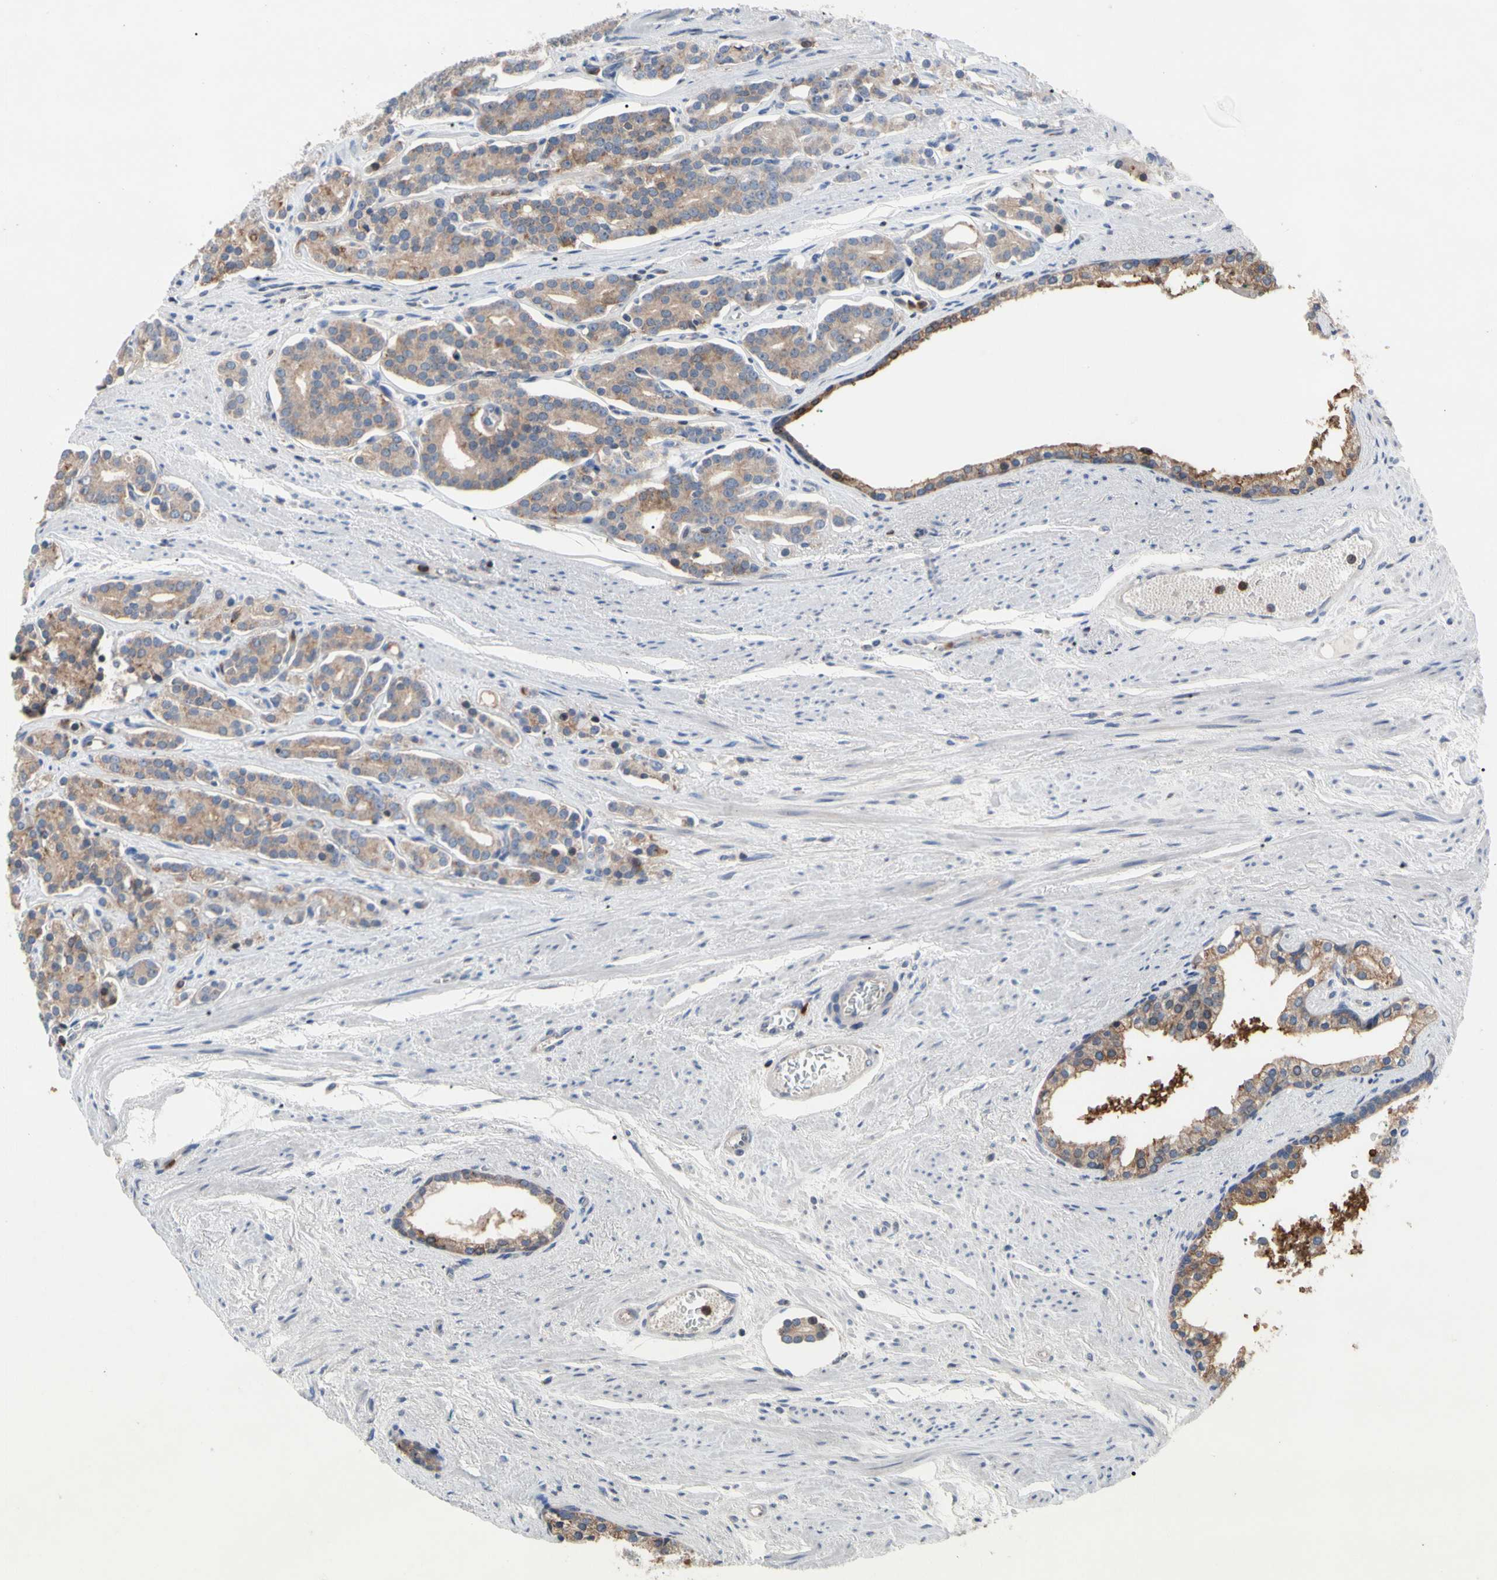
{"staining": {"intensity": "weak", "quantity": ">75%", "location": "cytoplasmic/membranous"}, "tissue": "prostate cancer", "cell_type": "Tumor cells", "image_type": "cancer", "snomed": [{"axis": "morphology", "description": "Adenocarcinoma, Low grade"}, {"axis": "topography", "description": "Prostate"}], "caption": "Protein expression analysis of prostate low-grade adenocarcinoma shows weak cytoplasmic/membranous staining in about >75% of tumor cells. The protein is shown in brown color, while the nuclei are stained blue.", "gene": "MCL1", "patient": {"sex": "male", "age": 63}}